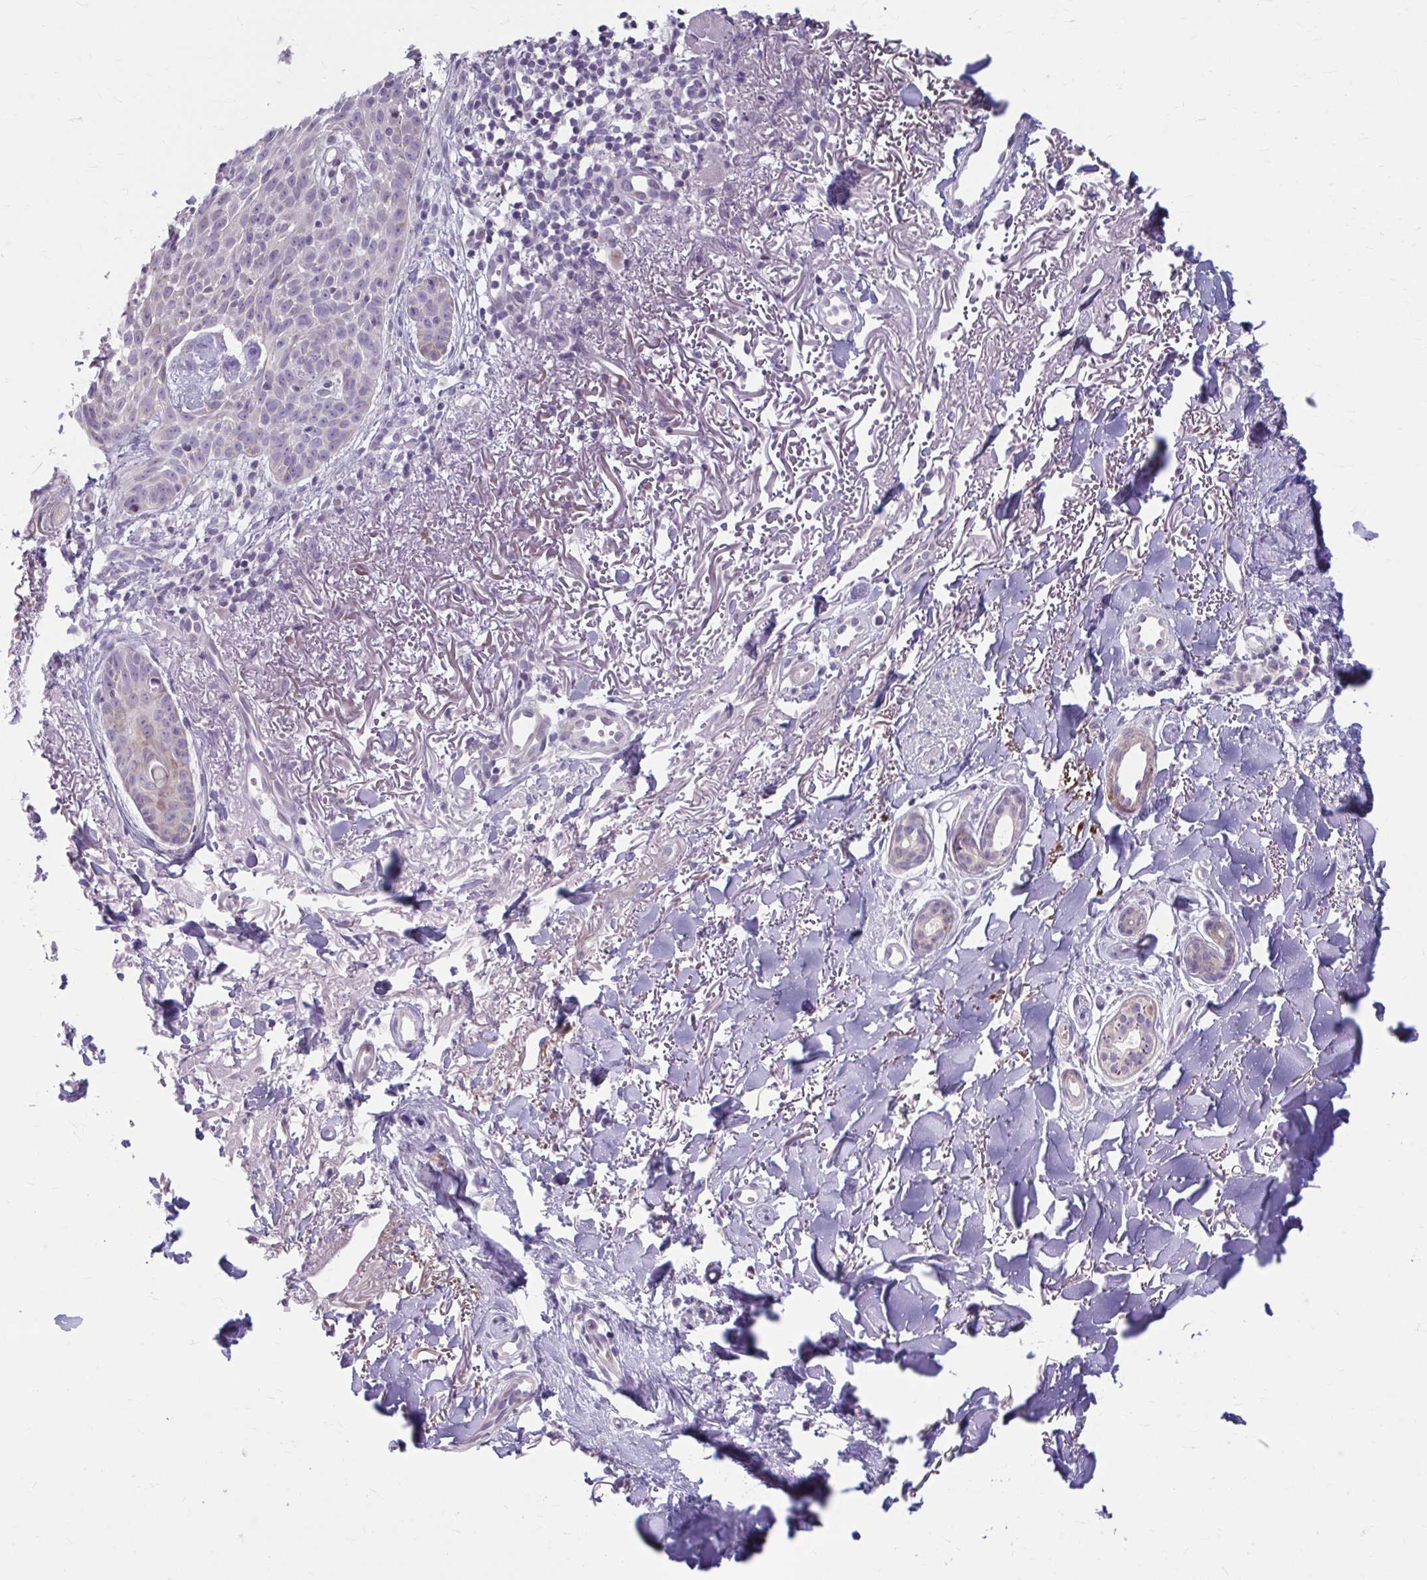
{"staining": {"intensity": "negative", "quantity": "none", "location": "none"}, "tissue": "skin cancer", "cell_type": "Tumor cells", "image_type": "cancer", "snomed": [{"axis": "morphology", "description": "Basal cell carcinoma"}, {"axis": "topography", "description": "Skin"}], "caption": "High magnification brightfield microscopy of skin basal cell carcinoma stained with DAB (3,3'-diaminobenzidine) (brown) and counterstained with hematoxylin (blue): tumor cells show no significant positivity.", "gene": "MSMO1", "patient": {"sex": "female", "age": 82}}